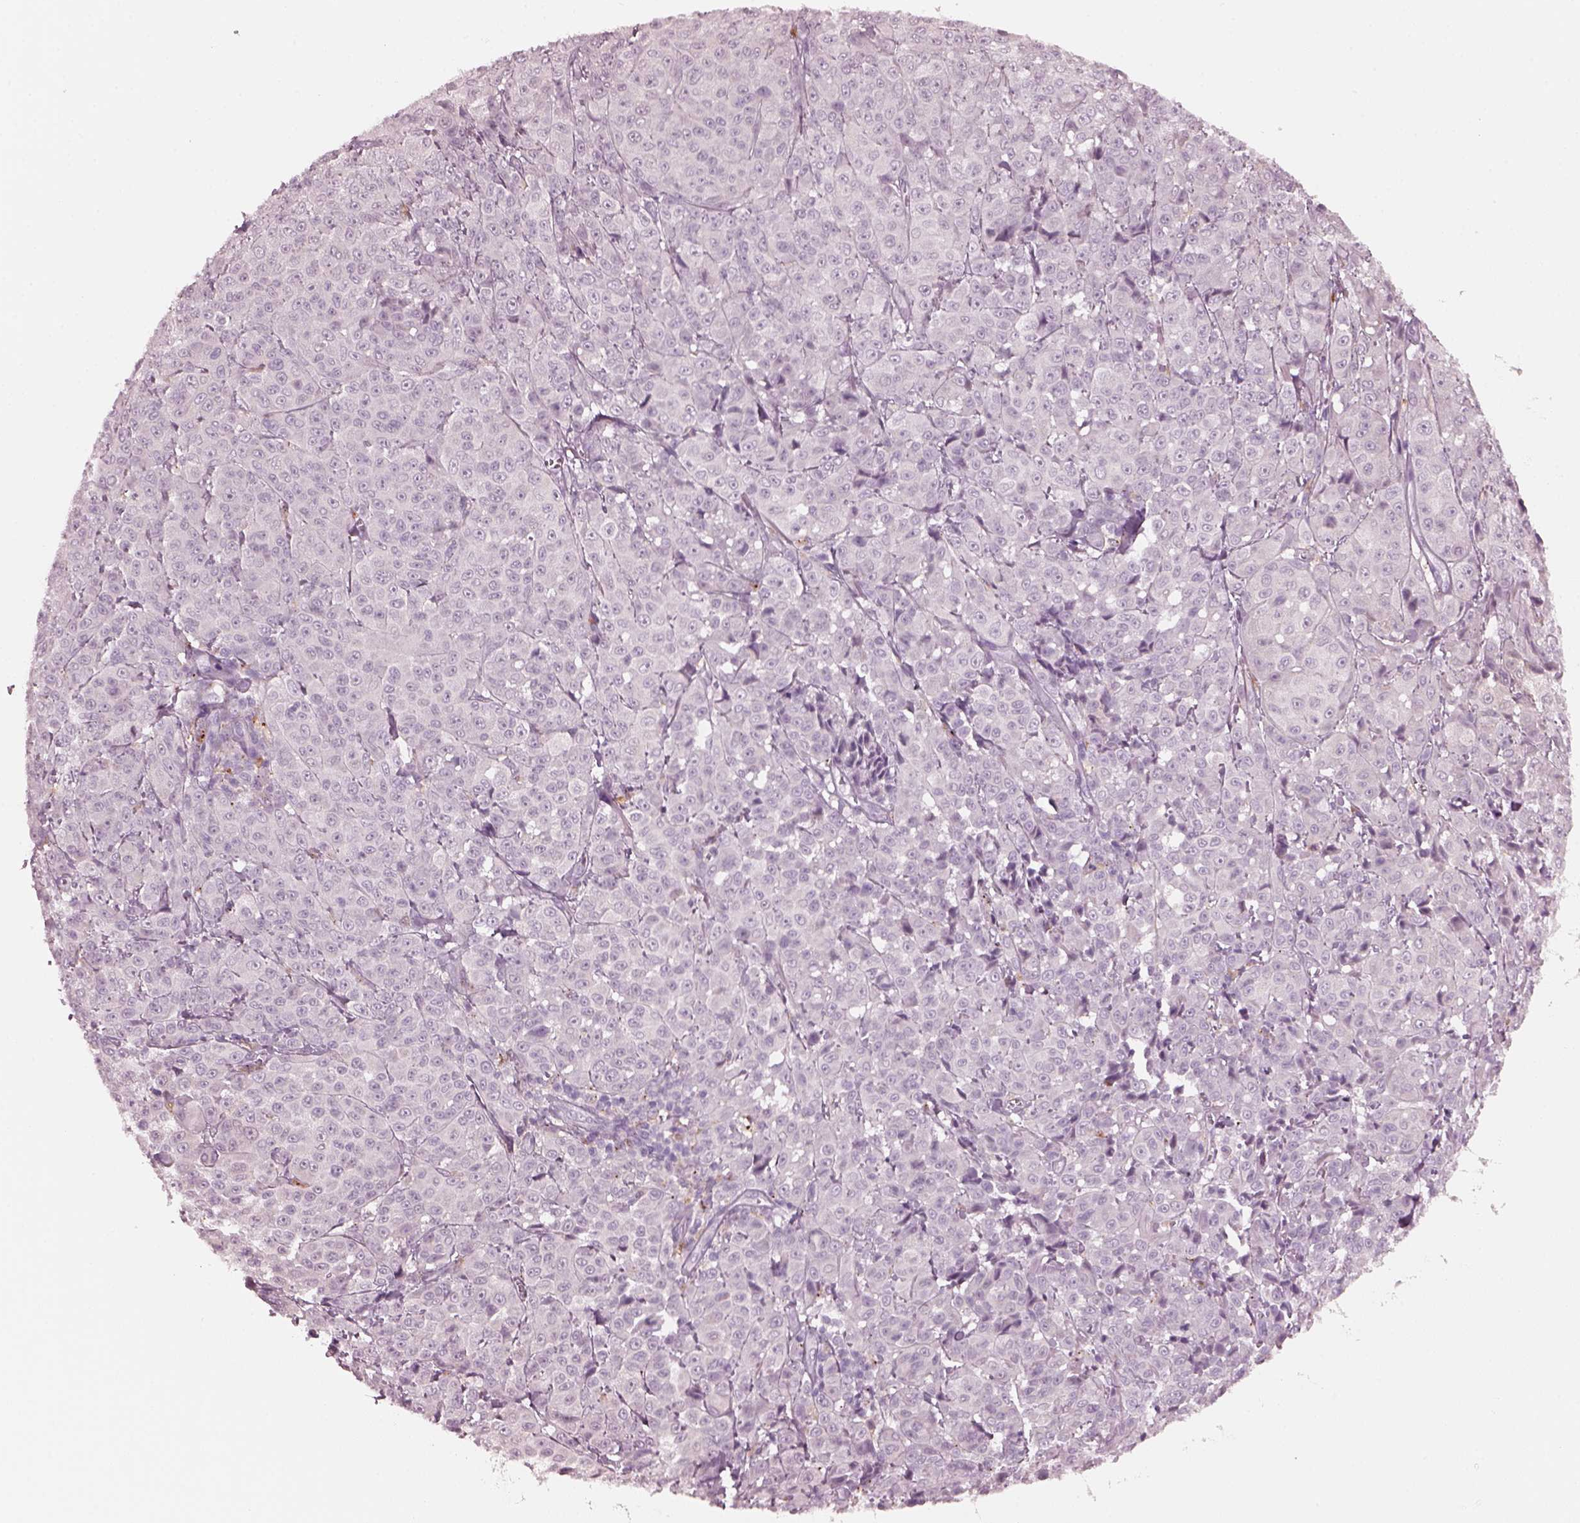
{"staining": {"intensity": "negative", "quantity": "none", "location": "none"}, "tissue": "melanoma", "cell_type": "Tumor cells", "image_type": "cancer", "snomed": [{"axis": "morphology", "description": "Malignant melanoma, NOS"}, {"axis": "topography", "description": "Skin"}], "caption": "A micrograph of human melanoma is negative for staining in tumor cells. (Immunohistochemistry (ihc), brightfield microscopy, high magnification).", "gene": "SLAMF8", "patient": {"sex": "male", "age": 89}}